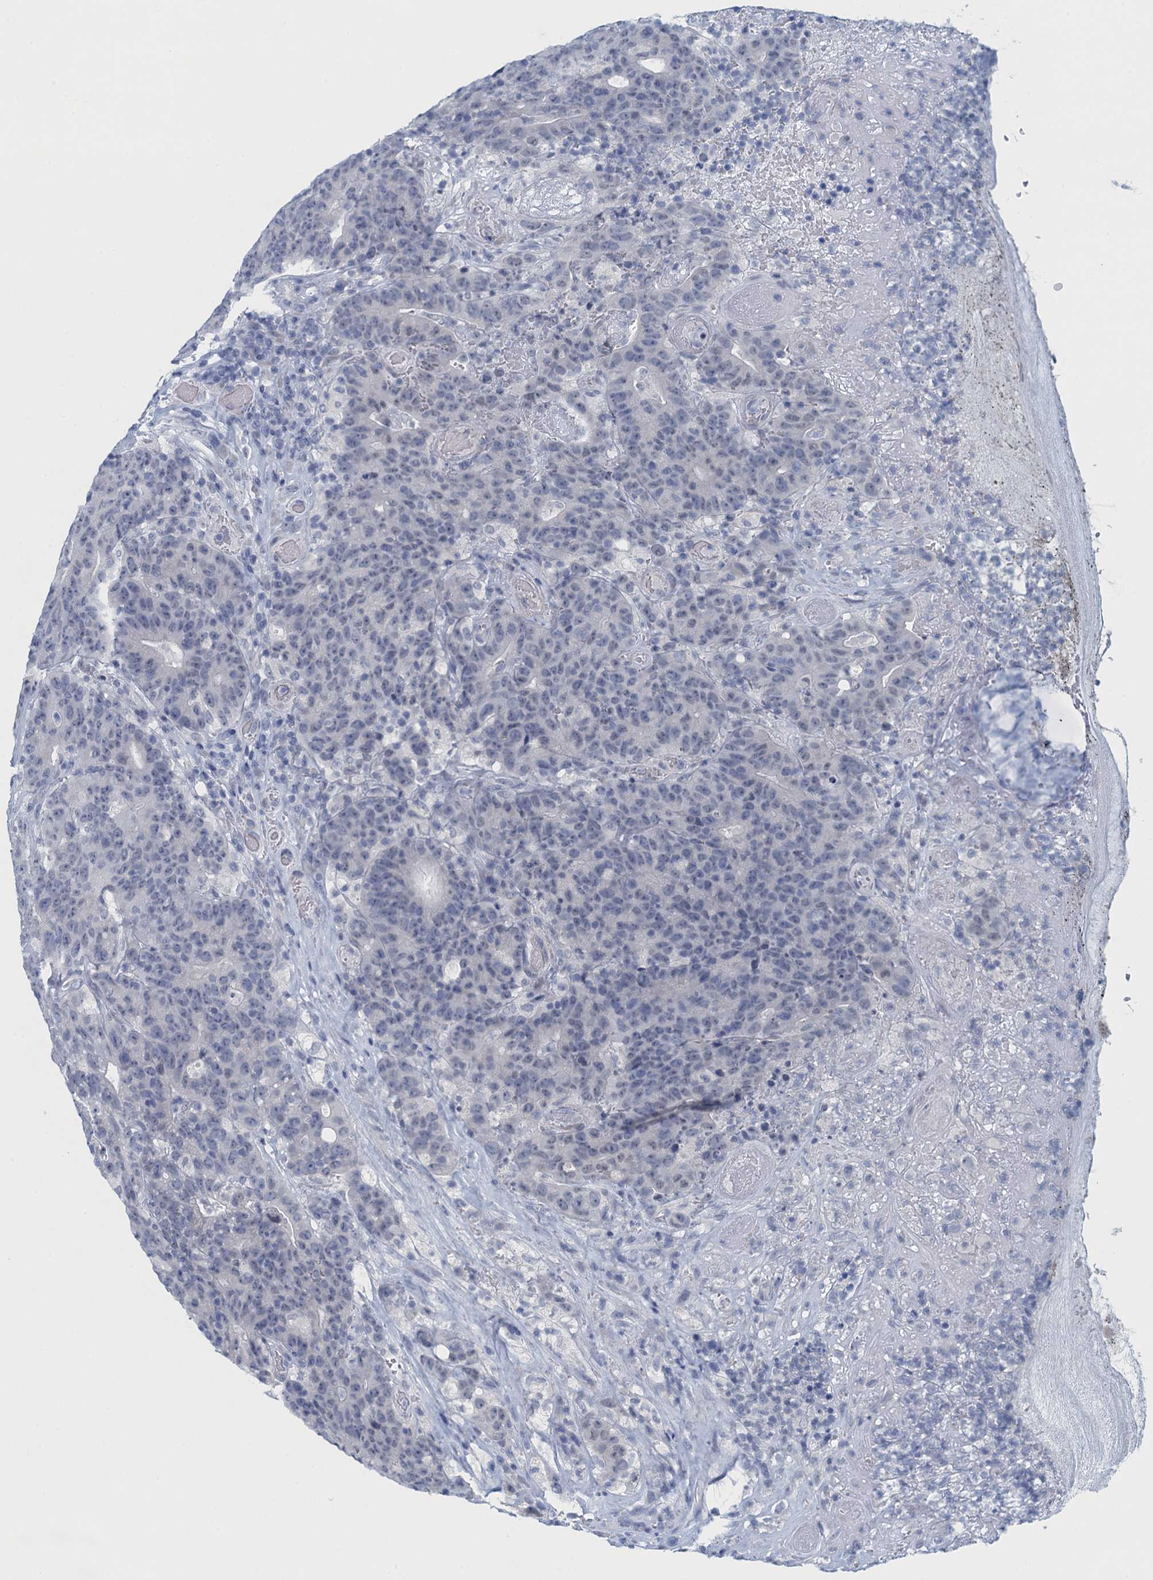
{"staining": {"intensity": "negative", "quantity": "none", "location": "none"}, "tissue": "colorectal cancer", "cell_type": "Tumor cells", "image_type": "cancer", "snomed": [{"axis": "morphology", "description": "Adenocarcinoma, NOS"}, {"axis": "topography", "description": "Colon"}], "caption": "This image is of colorectal adenocarcinoma stained with IHC to label a protein in brown with the nuclei are counter-stained blue. There is no positivity in tumor cells.", "gene": "ENSG00000131152", "patient": {"sex": "female", "age": 75}}